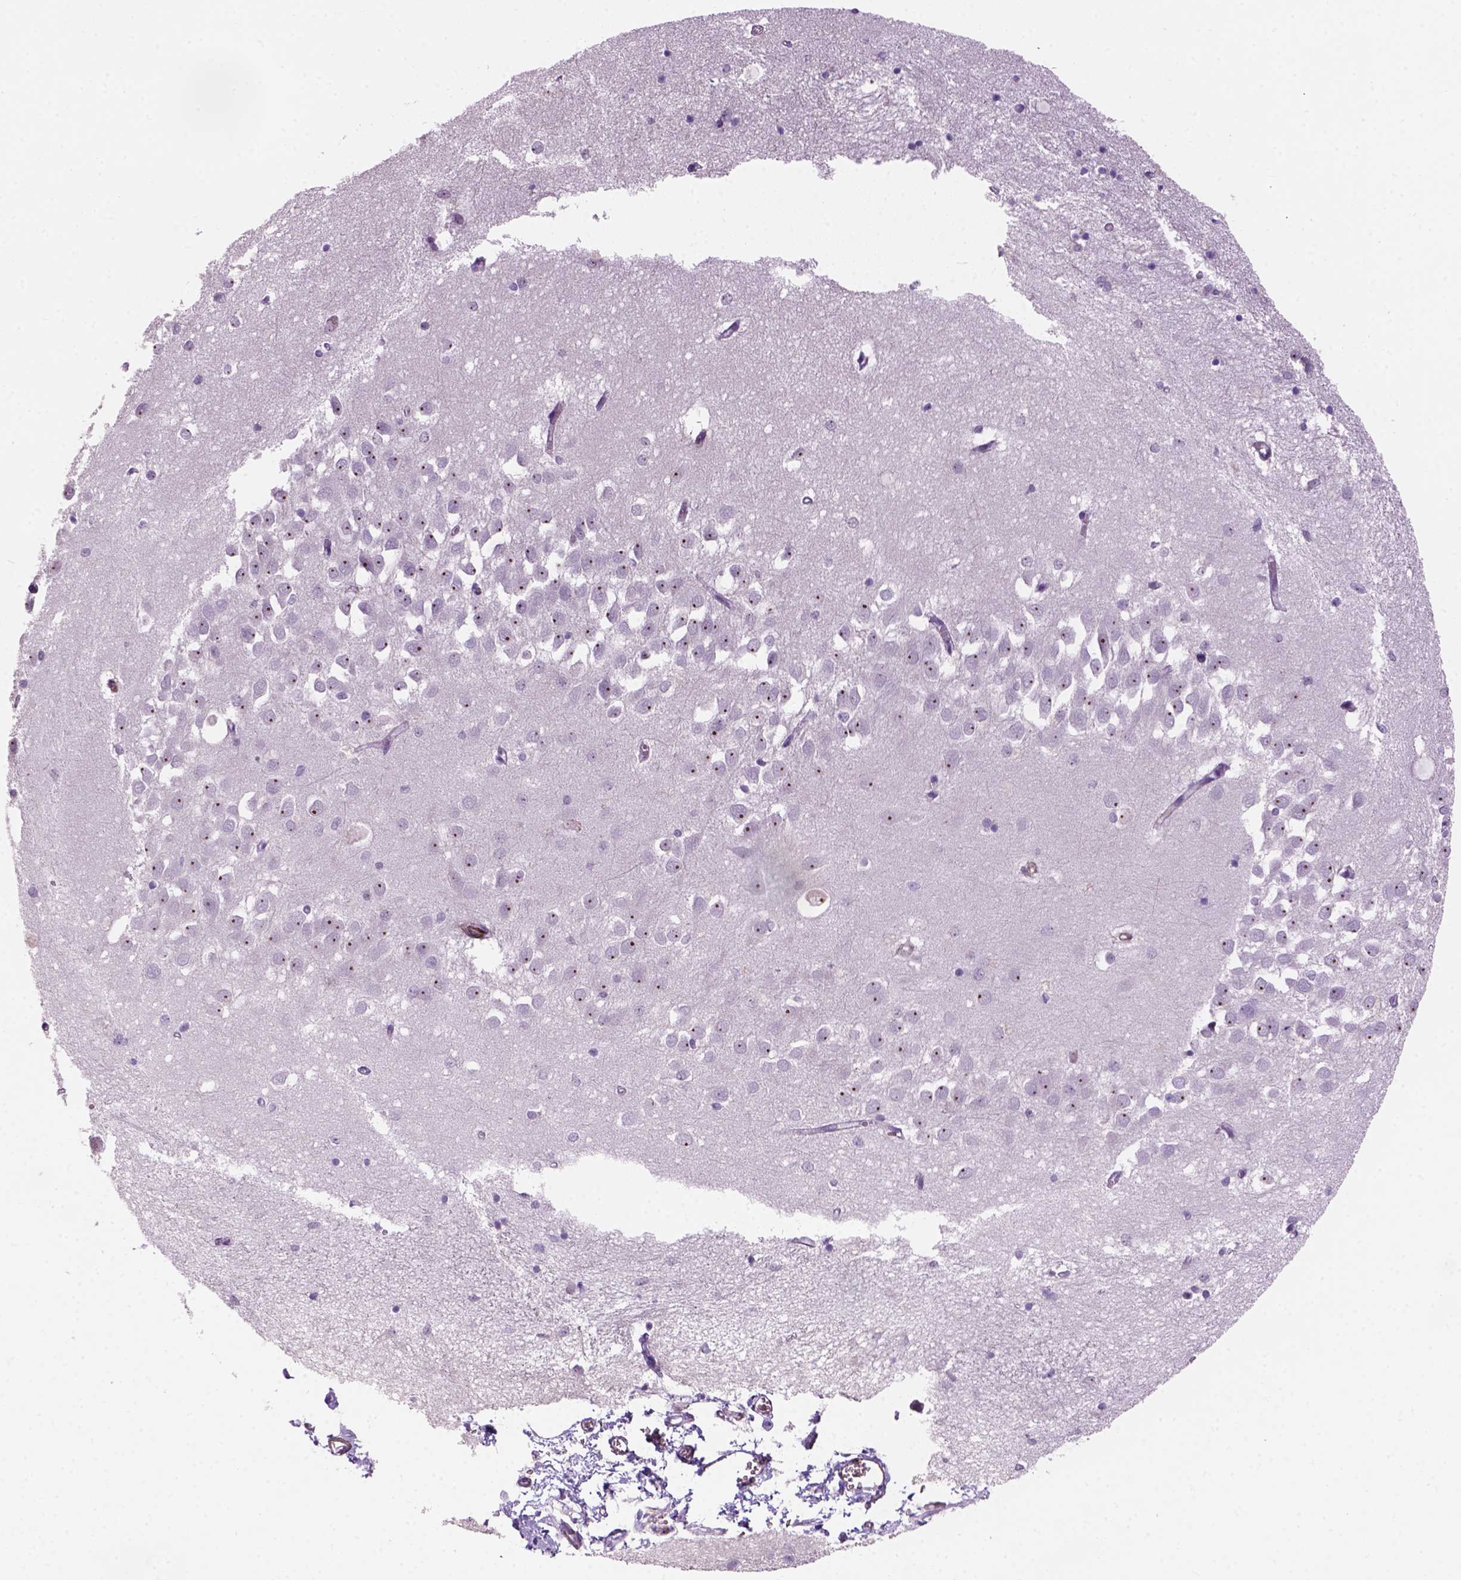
{"staining": {"intensity": "negative", "quantity": "none", "location": "none"}, "tissue": "hippocampus", "cell_type": "Glial cells", "image_type": "normal", "snomed": [{"axis": "morphology", "description": "Normal tissue, NOS"}, {"axis": "topography", "description": "Lateral ventricle wall"}, {"axis": "topography", "description": "Hippocampus"}], "caption": "Image shows no significant protein staining in glial cells of normal hippocampus.", "gene": "RRS1", "patient": {"sex": "female", "age": 63}}